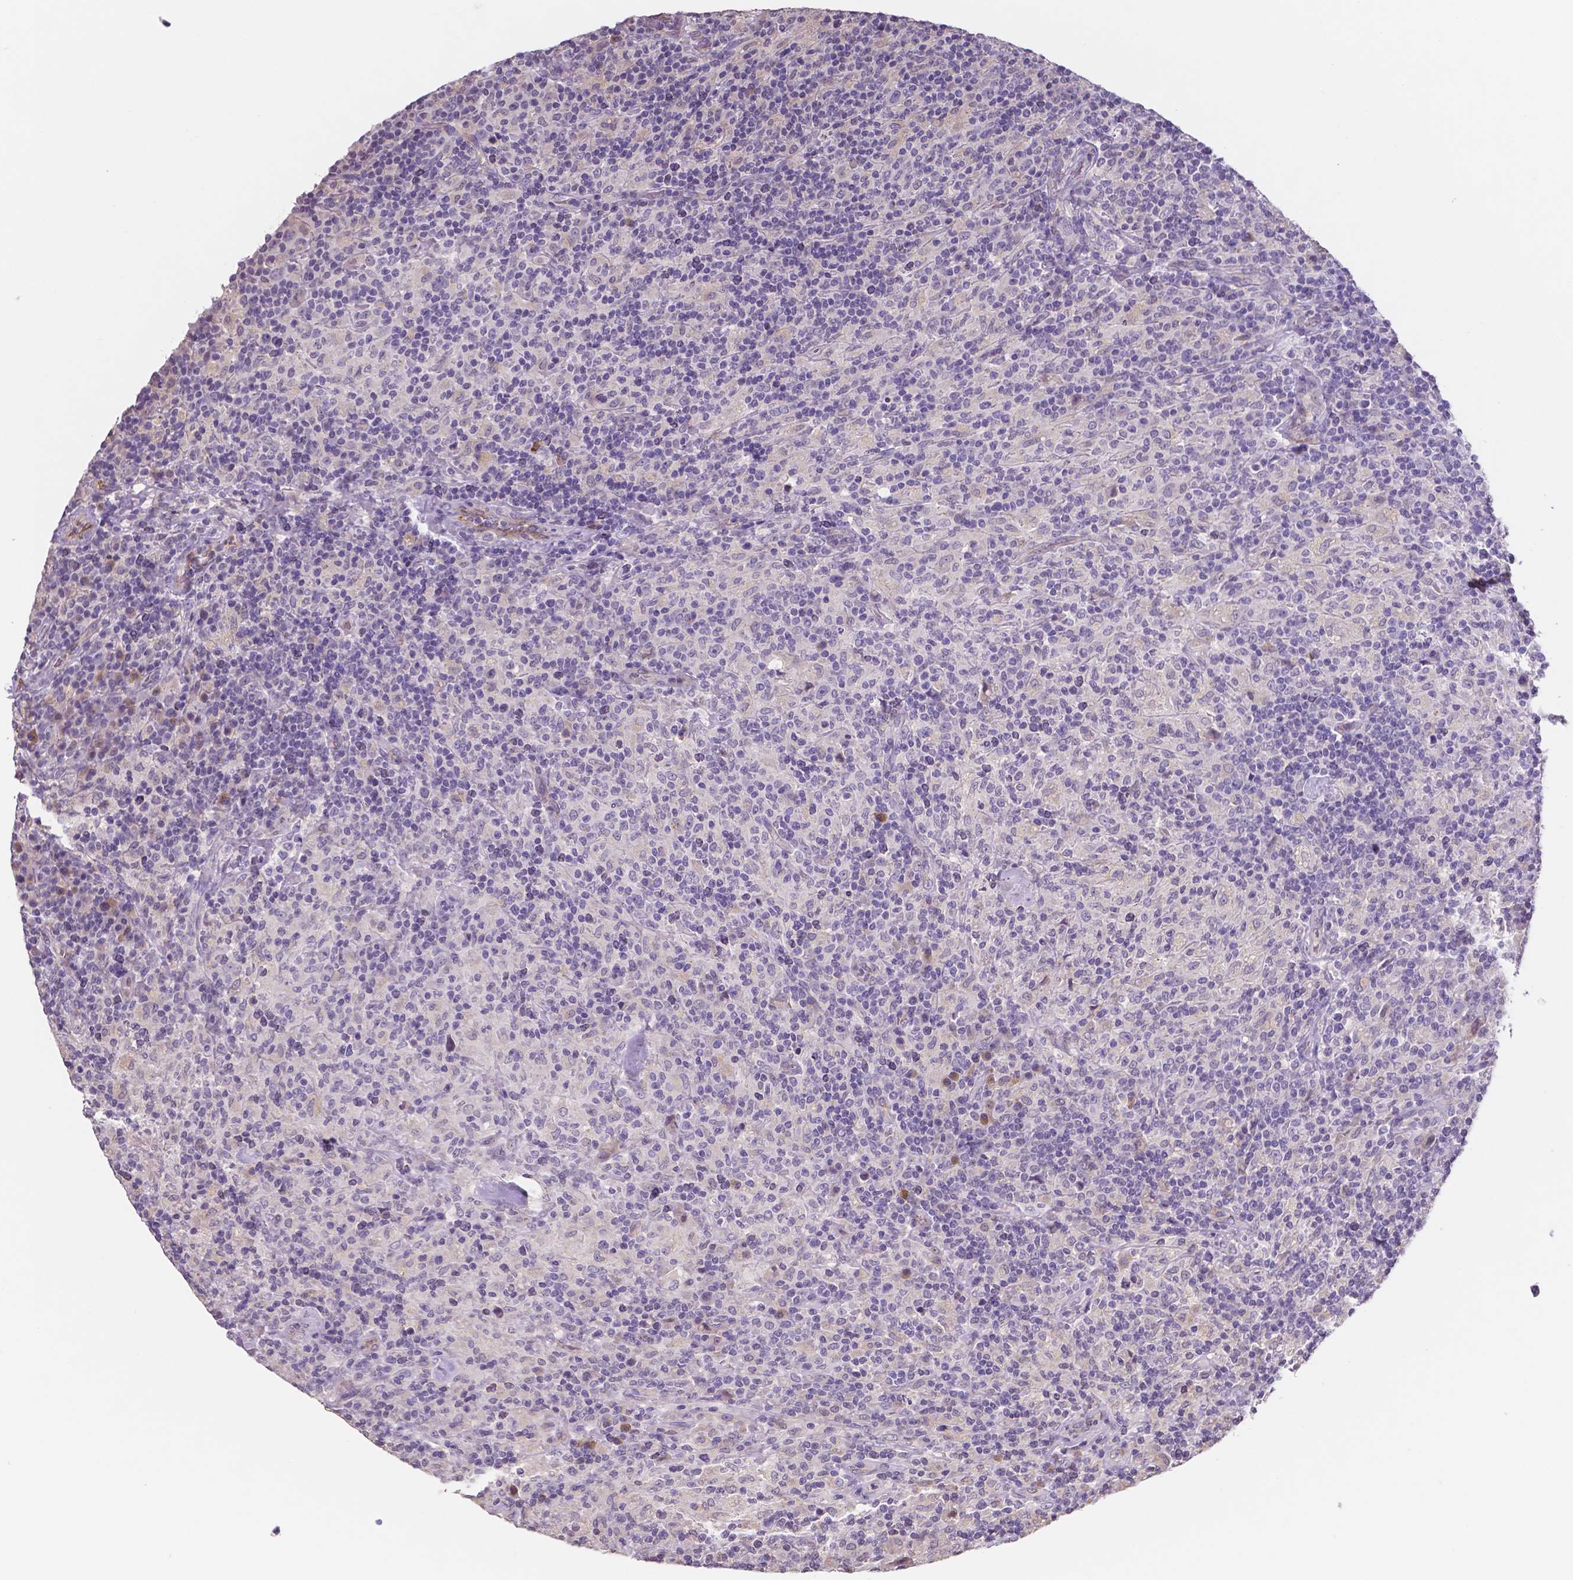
{"staining": {"intensity": "negative", "quantity": "none", "location": "none"}, "tissue": "lymphoma", "cell_type": "Tumor cells", "image_type": "cancer", "snomed": [{"axis": "morphology", "description": "Hodgkin's disease, NOS"}, {"axis": "topography", "description": "Lymph node"}], "caption": "IHC micrograph of Hodgkin's disease stained for a protein (brown), which reveals no expression in tumor cells. Nuclei are stained in blue.", "gene": "ELAVL2", "patient": {"sex": "male", "age": 70}}